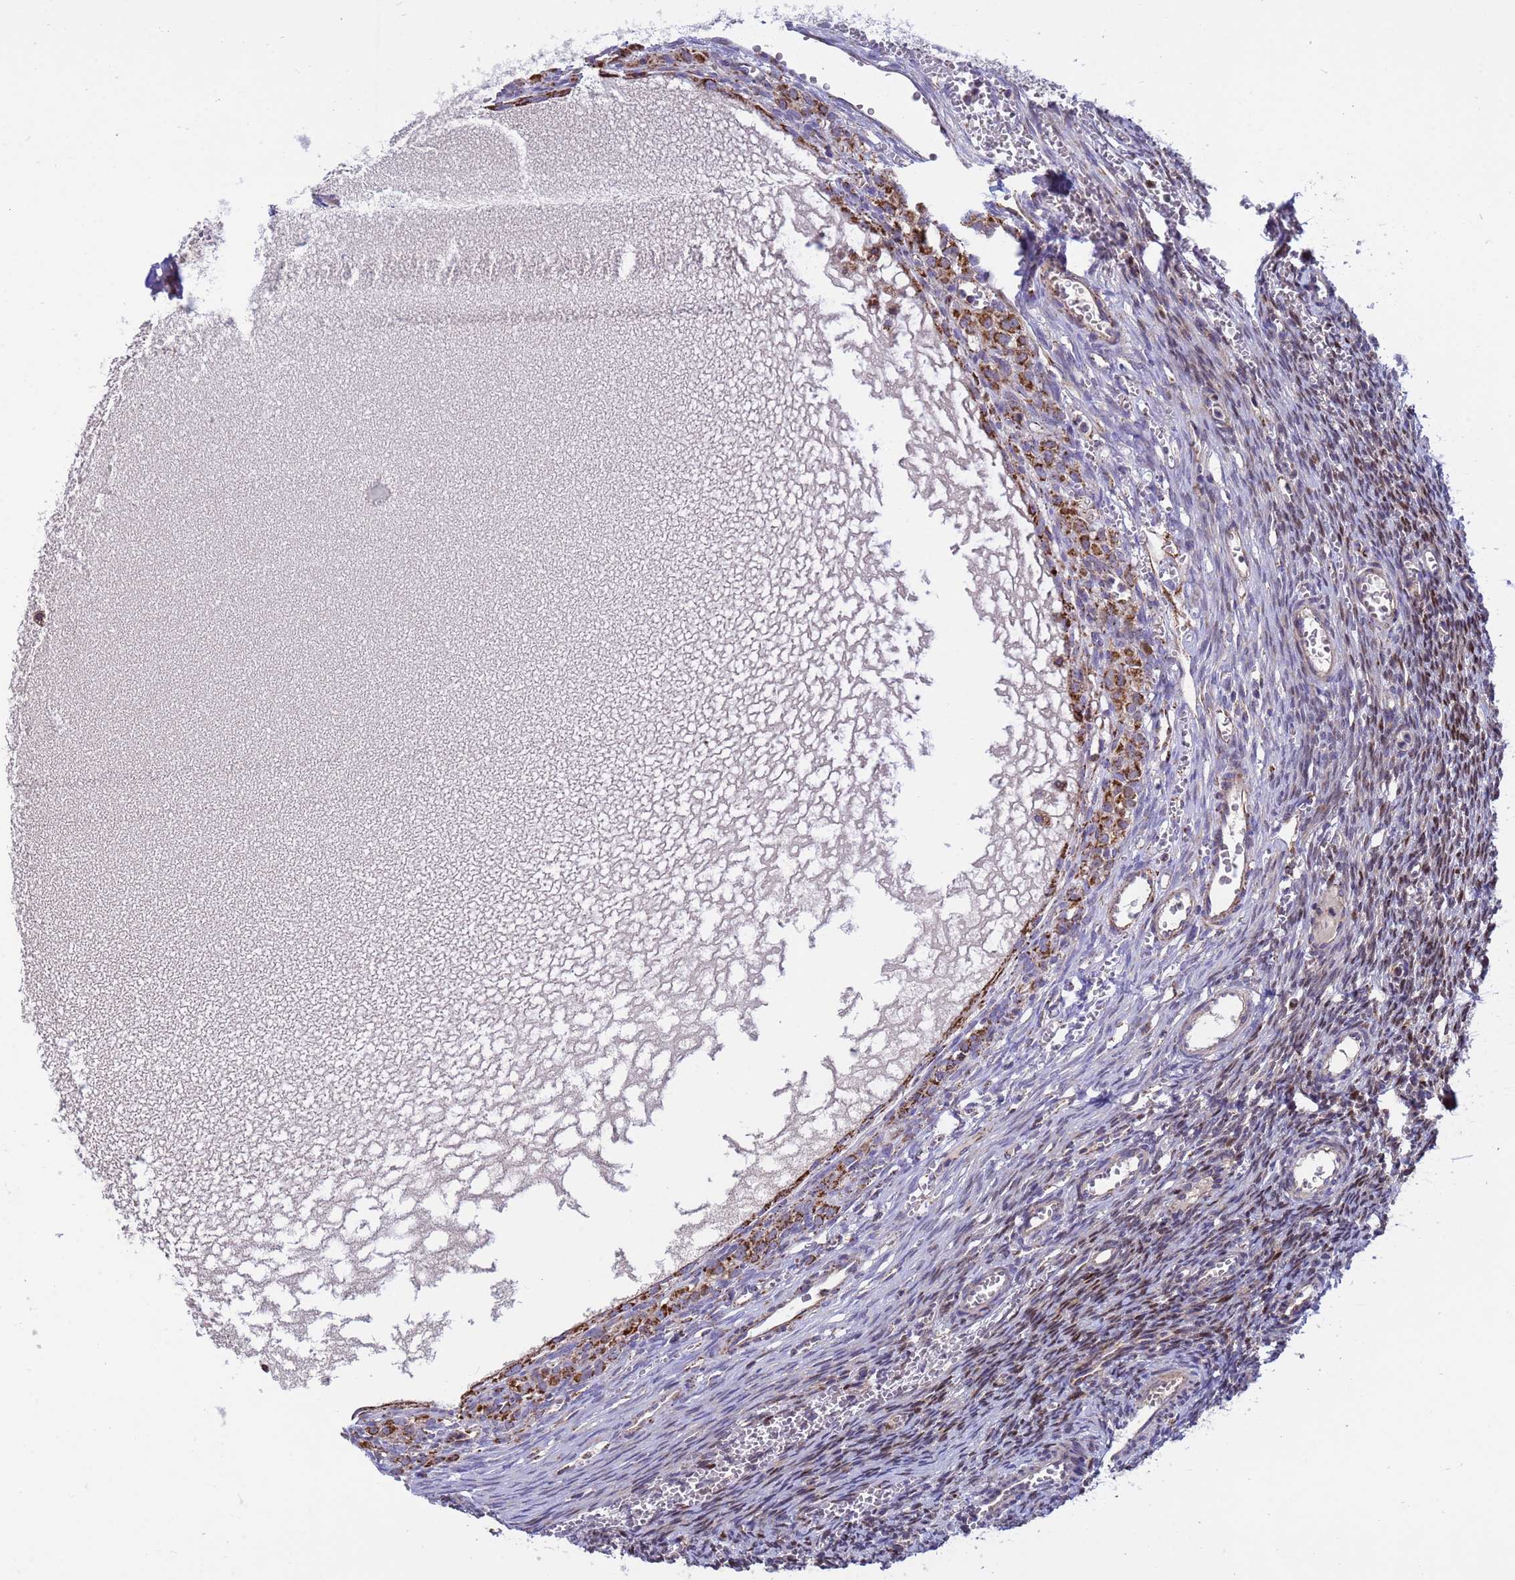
{"staining": {"intensity": "moderate", "quantity": "<25%", "location": "cytoplasmic/membranous,nuclear"}, "tissue": "ovary", "cell_type": "Ovarian stroma cells", "image_type": "normal", "snomed": [{"axis": "morphology", "description": "Normal tissue, NOS"}, {"axis": "topography", "description": "Ovary"}], "caption": "Immunohistochemistry image of unremarkable ovary stained for a protein (brown), which exhibits low levels of moderate cytoplasmic/membranous,nuclear expression in approximately <25% of ovarian stroma cells.", "gene": "TUBGCP3", "patient": {"sex": "female", "age": 39}}